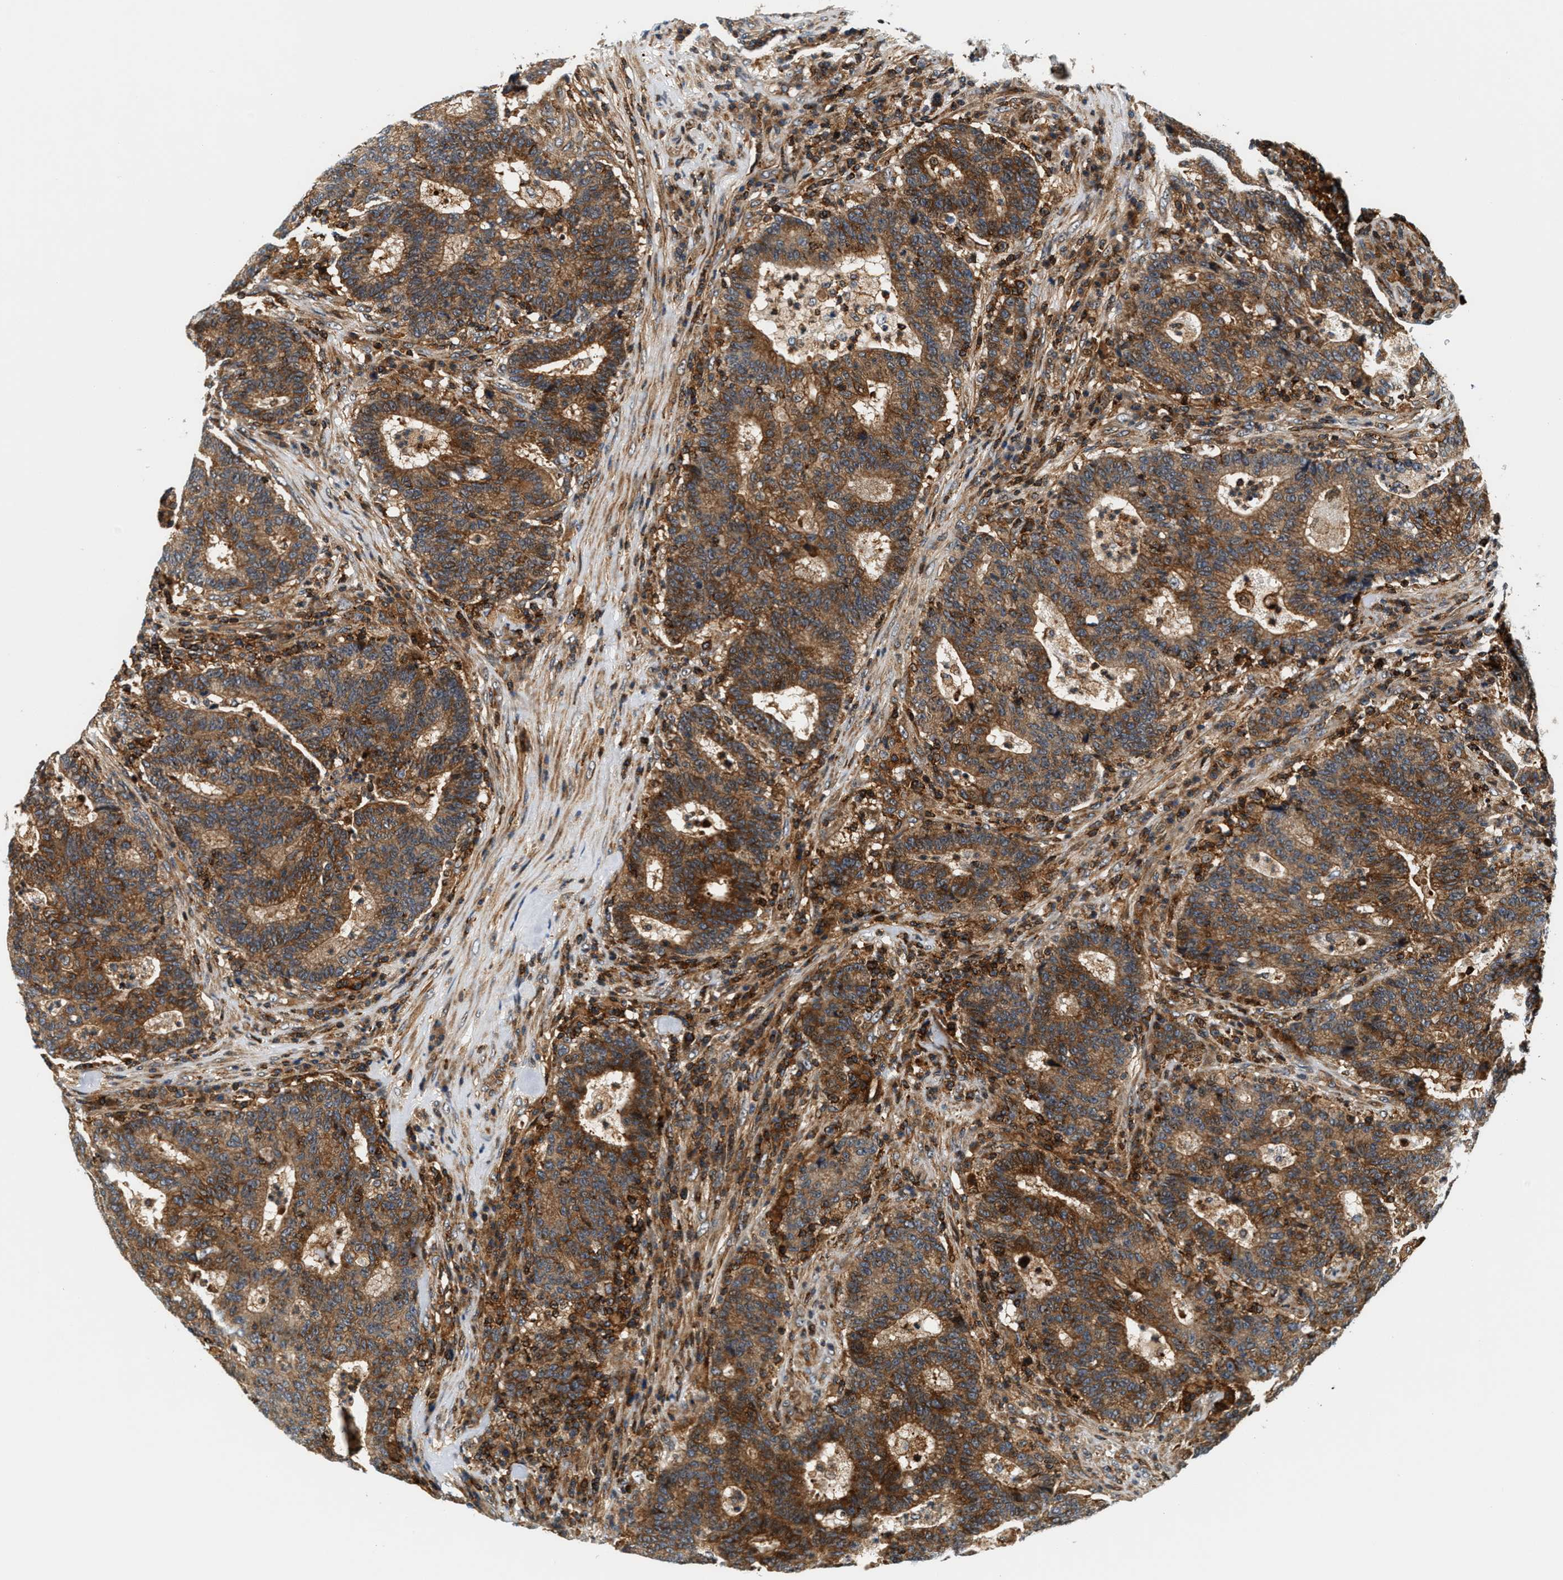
{"staining": {"intensity": "strong", "quantity": "25%-75%", "location": "cytoplasmic/membranous"}, "tissue": "colorectal cancer", "cell_type": "Tumor cells", "image_type": "cancer", "snomed": [{"axis": "morphology", "description": "Adenocarcinoma, NOS"}, {"axis": "topography", "description": "Colon"}], "caption": "Protein expression analysis of human colorectal cancer (adenocarcinoma) reveals strong cytoplasmic/membranous positivity in about 25%-75% of tumor cells.", "gene": "SAMD9", "patient": {"sex": "female", "age": 75}}